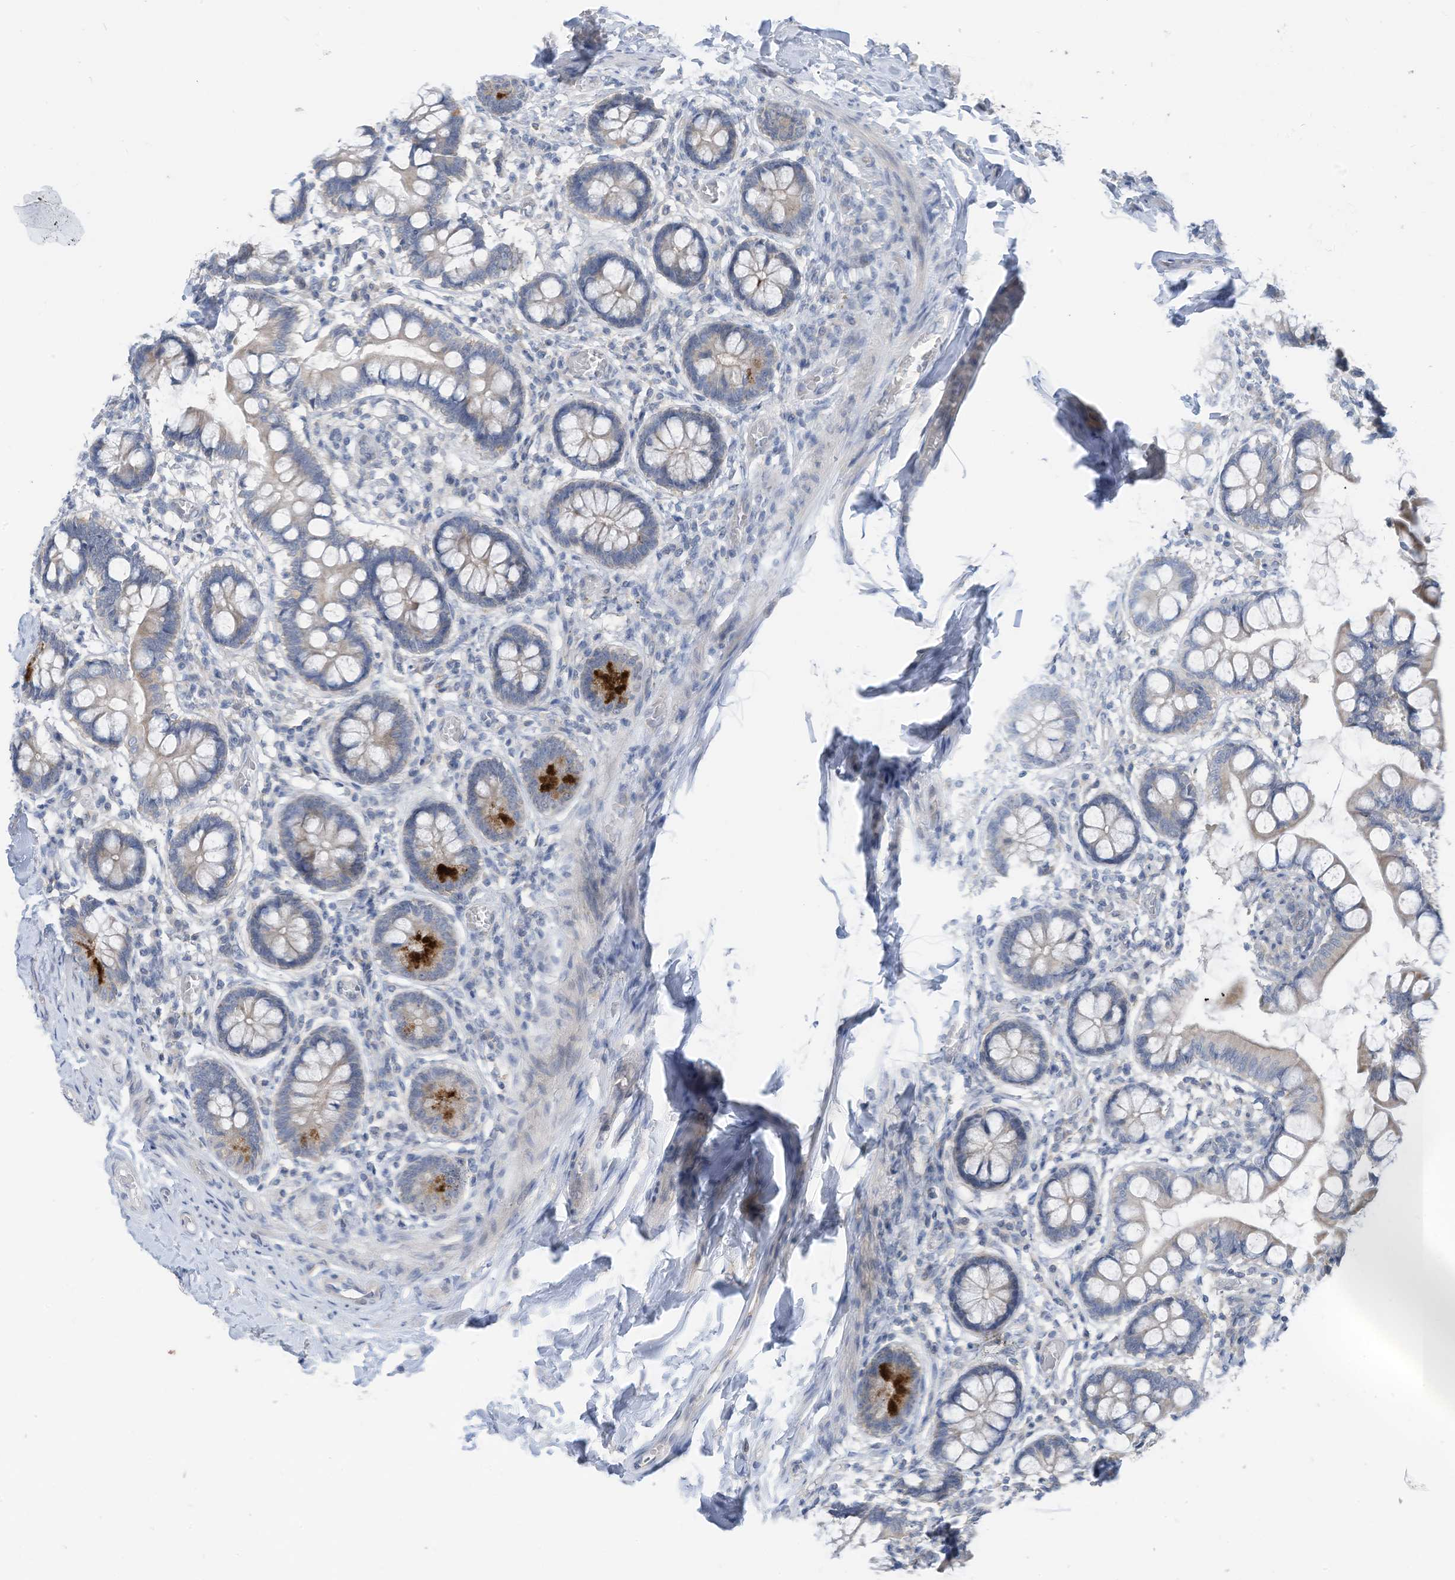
{"staining": {"intensity": "strong", "quantity": "<25%", "location": "cytoplasmic/membranous"}, "tissue": "small intestine", "cell_type": "Glandular cells", "image_type": "normal", "snomed": [{"axis": "morphology", "description": "Normal tissue, NOS"}, {"axis": "topography", "description": "Small intestine"}], "caption": "Immunohistochemistry (IHC) staining of benign small intestine, which displays medium levels of strong cytoplasmic/membranous staining in approximately <25% of glandular cells indicating strong cytoplasmic/membranous protein expression. The staining was performed using DAB (3,3'-diaminobenzidine) (brown) for protein detection and nuclei were counterstained in hematoxylin (blue).", "gene": "LDAH", "patient": {"sex": "male", "age": 52}}